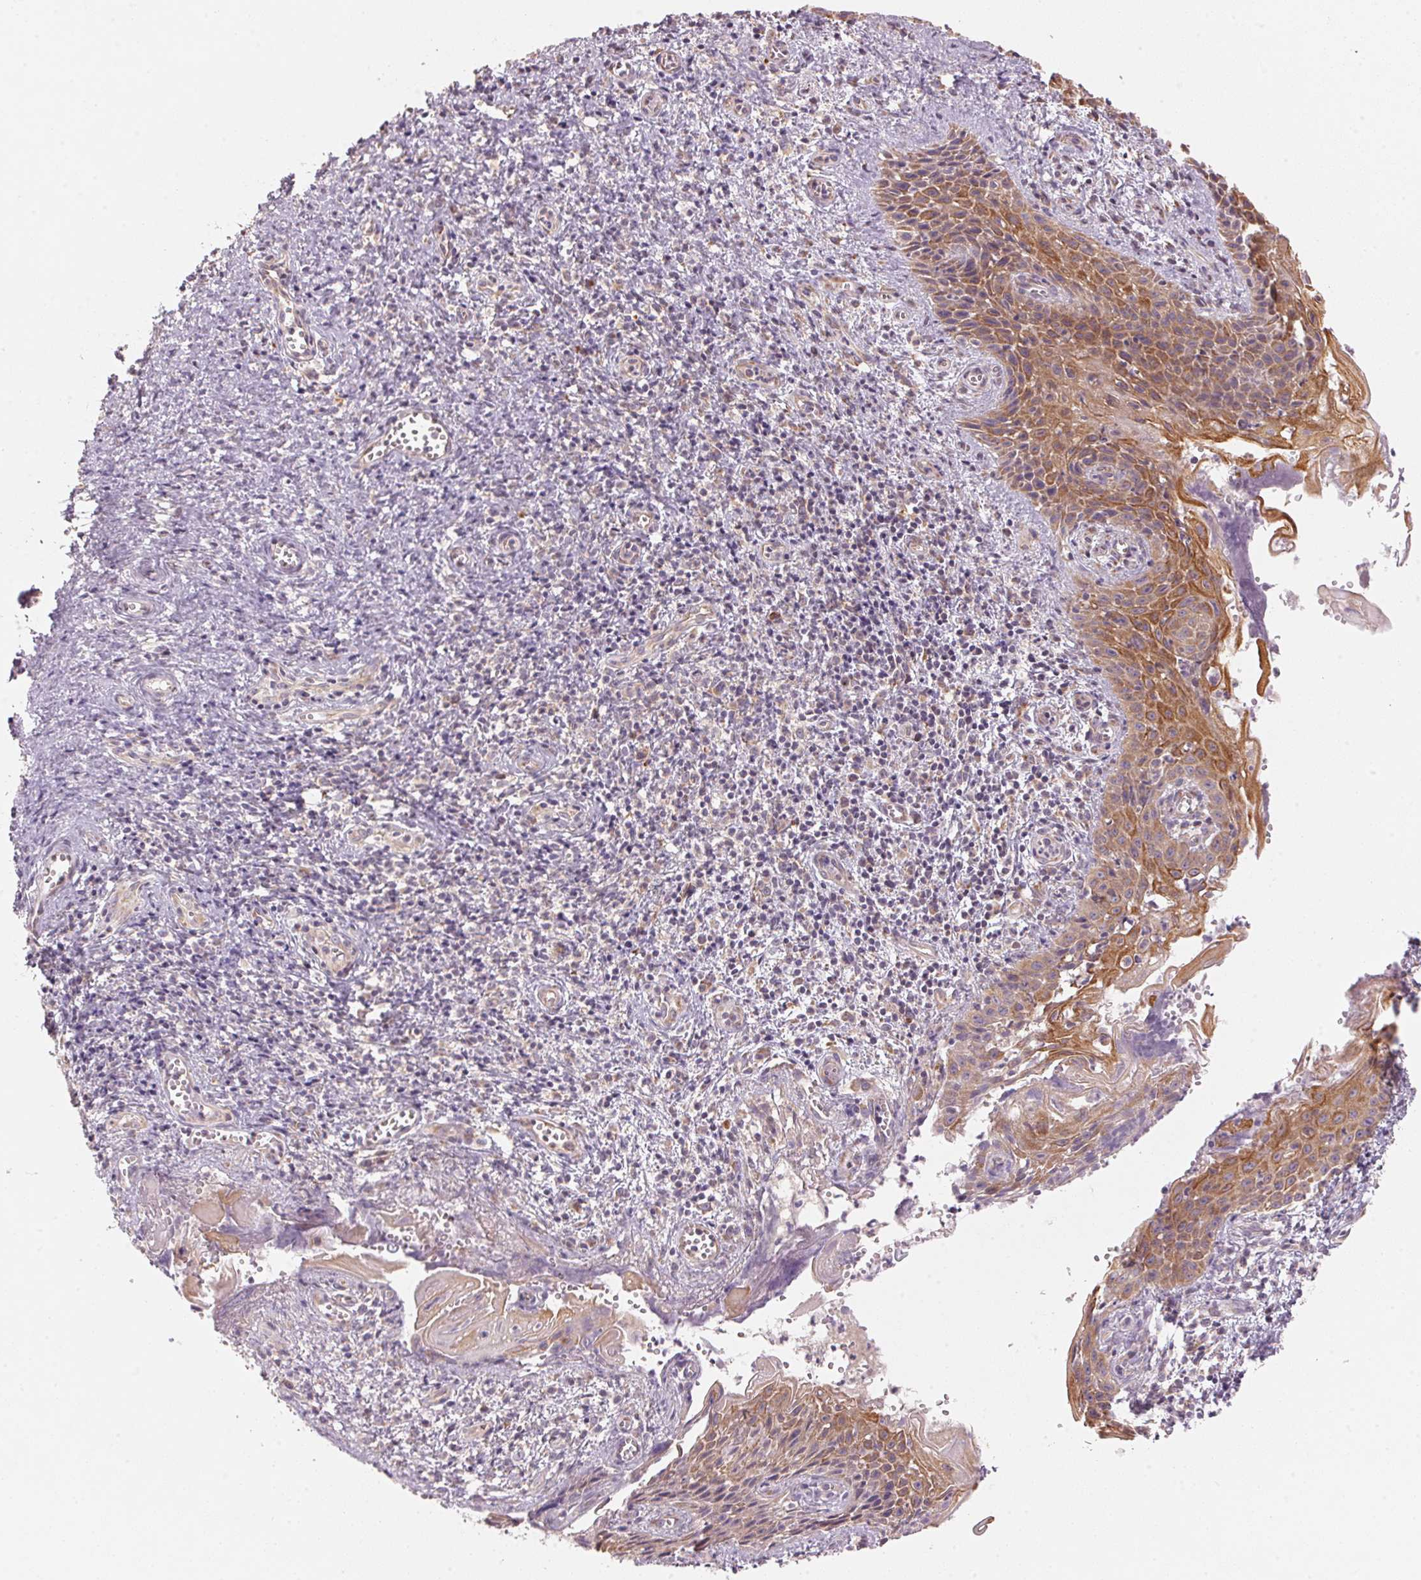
{"staining": {"intensity": "moderate", "quantity": ">75%", "location": "cytoplasmic/membranous"}, "tissue": "cervical cancer", "cell_type": "Tumor cells", "image_type": "cancer", "snomed": [{"axis": "morphology", "description": "Squamous cell carcinoma, NOS"}, {"axis": "topography", "description": "Cervix"}], "caption": "Immunohistochemistry (IHC) staining of squamous cell carcinoma (cervical), which displays medium levels of moderate cytoplasmic/membranous expression in approximately >75% of tumor cells indicating moderate cytoplasmic/membranous protein positivity. The staining was performed using DAB (3,3'-diaminobenzidine) (brown) for protein detection and nuclei were counterstained in hematoxylin (blue).", "gene": "BLOC1S2", "patient": {"sex": "female", "age": 30}}